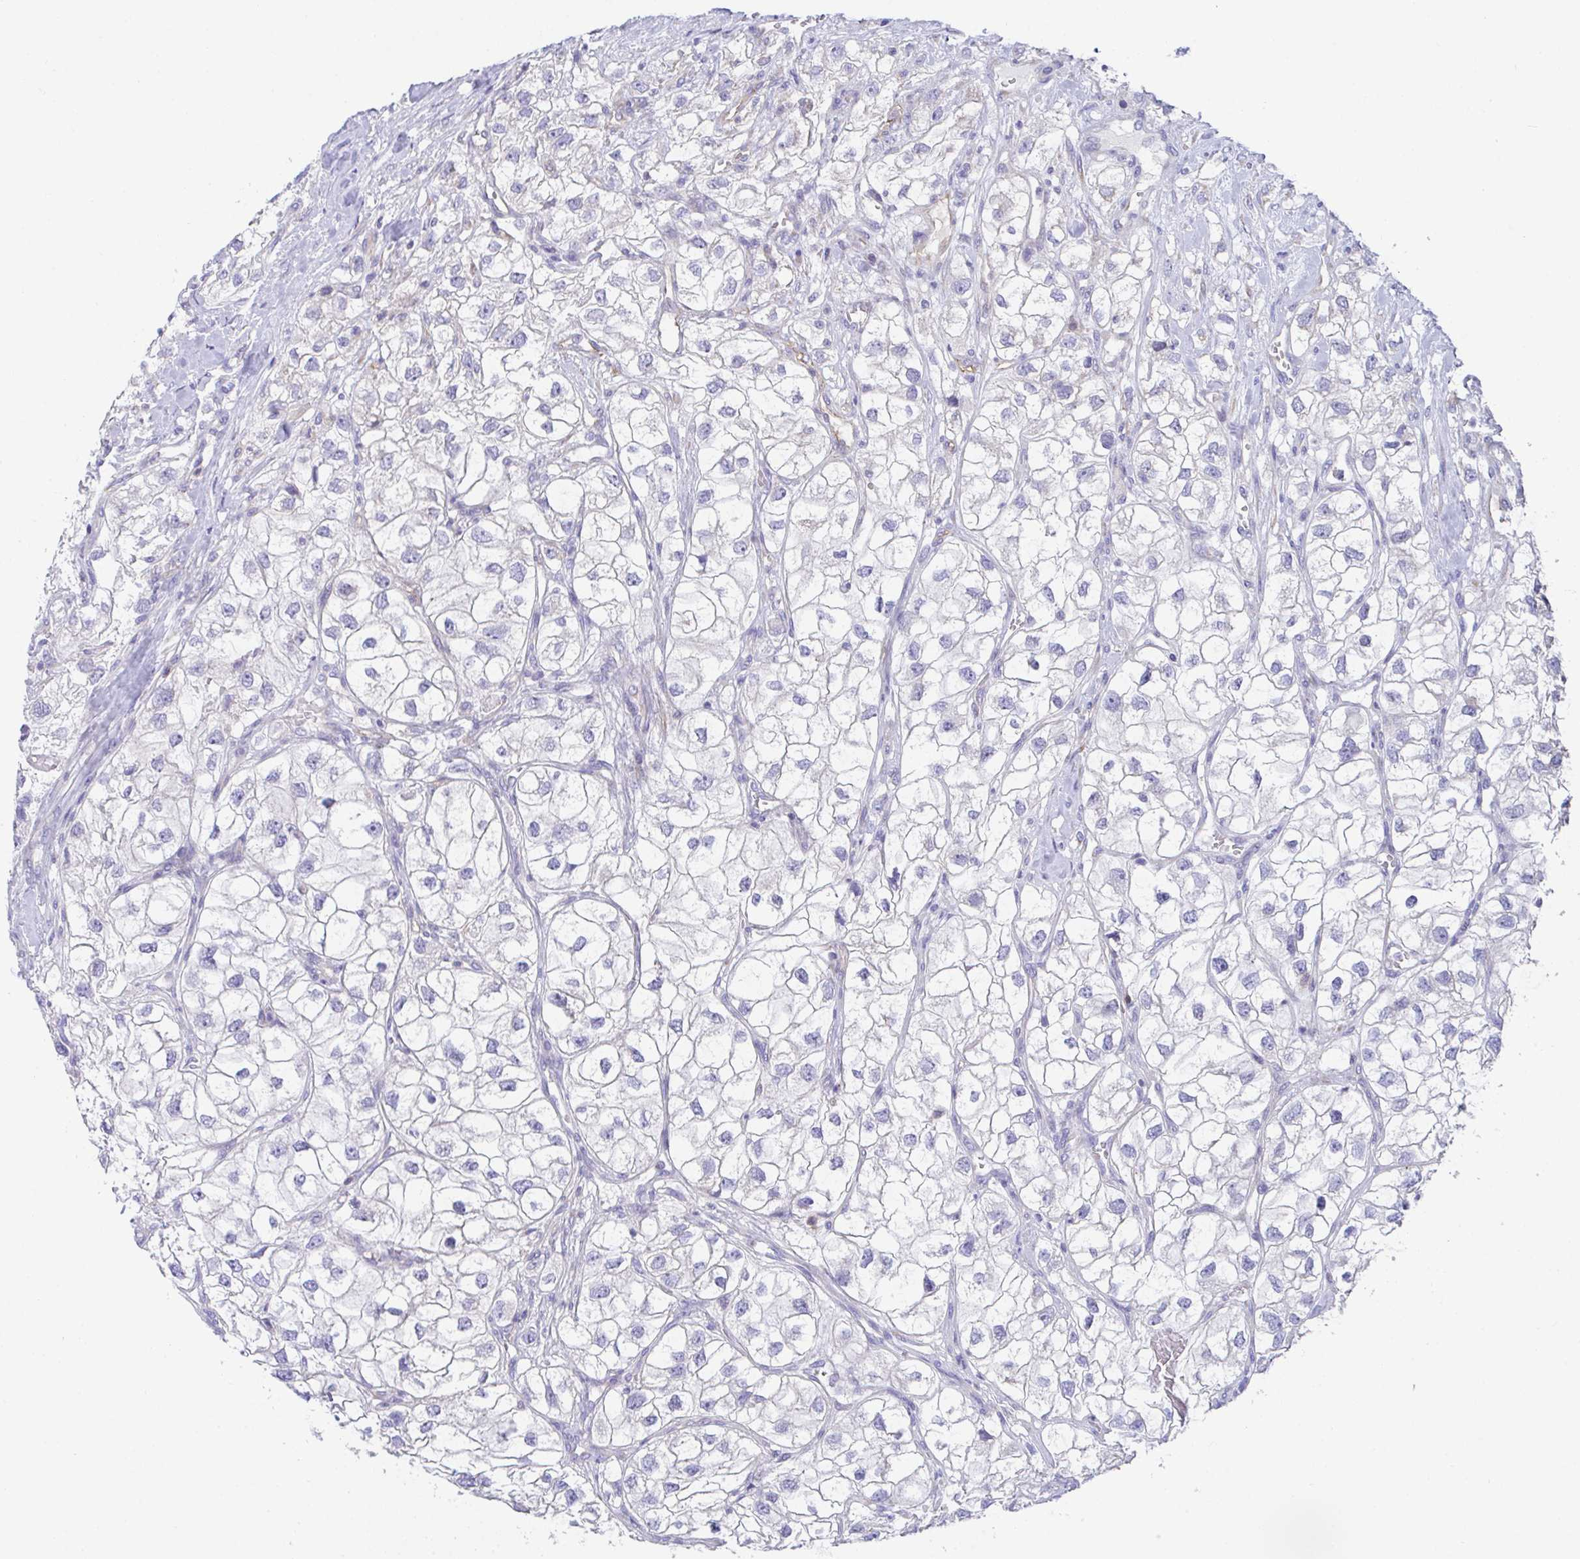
{"staining": {"intensity": "negative", "quantity": "none", "location": "none"}, "tissue": "renal cancer", "cell_type": "Tumor cells", "image_type": "cancer", "snomed": [{"axis": "morphology", "description": "Adenocarcinoma, NOS"}, {"axis": "topography", "description": "Kidney"}], "caption": "Tumor cells show no significant protein expression in renal cancer (adenocarcinoma).", "gene": "MIA3", "patient": {"sex": "male", "age": 59}}